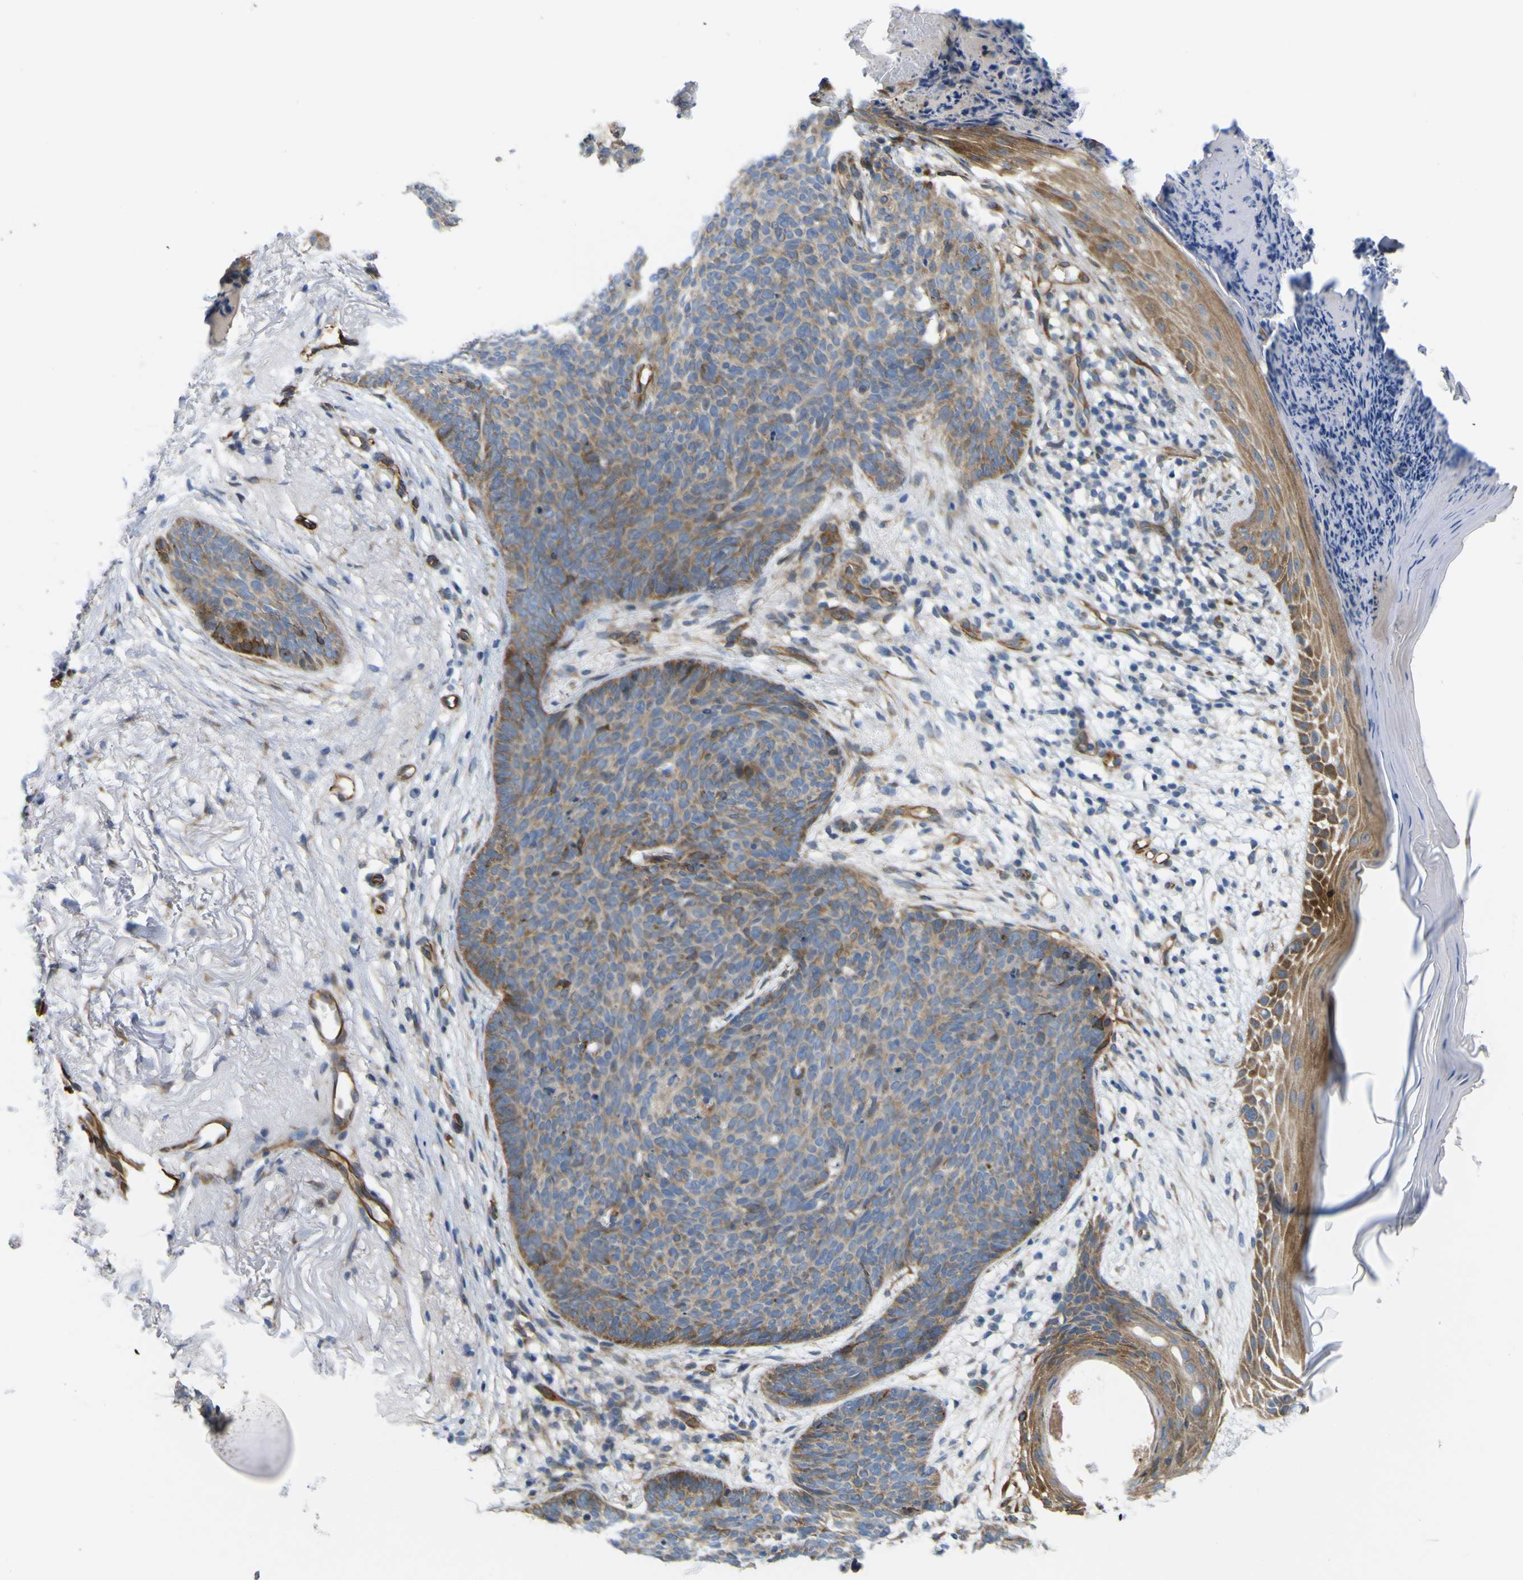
{"staining": {"intensity": "moderate", "quantity": "25%-75%", "location": "cytoplasmic/membranous"}, "tissue": "skin cancer", "cell_type": "Tumor cells", "image_type": "cancer", "snomed": [{"axis": "morphology", "description": "Normal tissue, NOS"}, {"axis": "morphology", "description": "Basal cell carcinoma"}, {"axis": "topography", "description": "Skin"}], "caption": "Human skin basal cell carcinoma stained with a protein marker displays moderate staining in tumor cells.", "gene": "JPH1", "patient": {"sex": "female", "age": 70}}